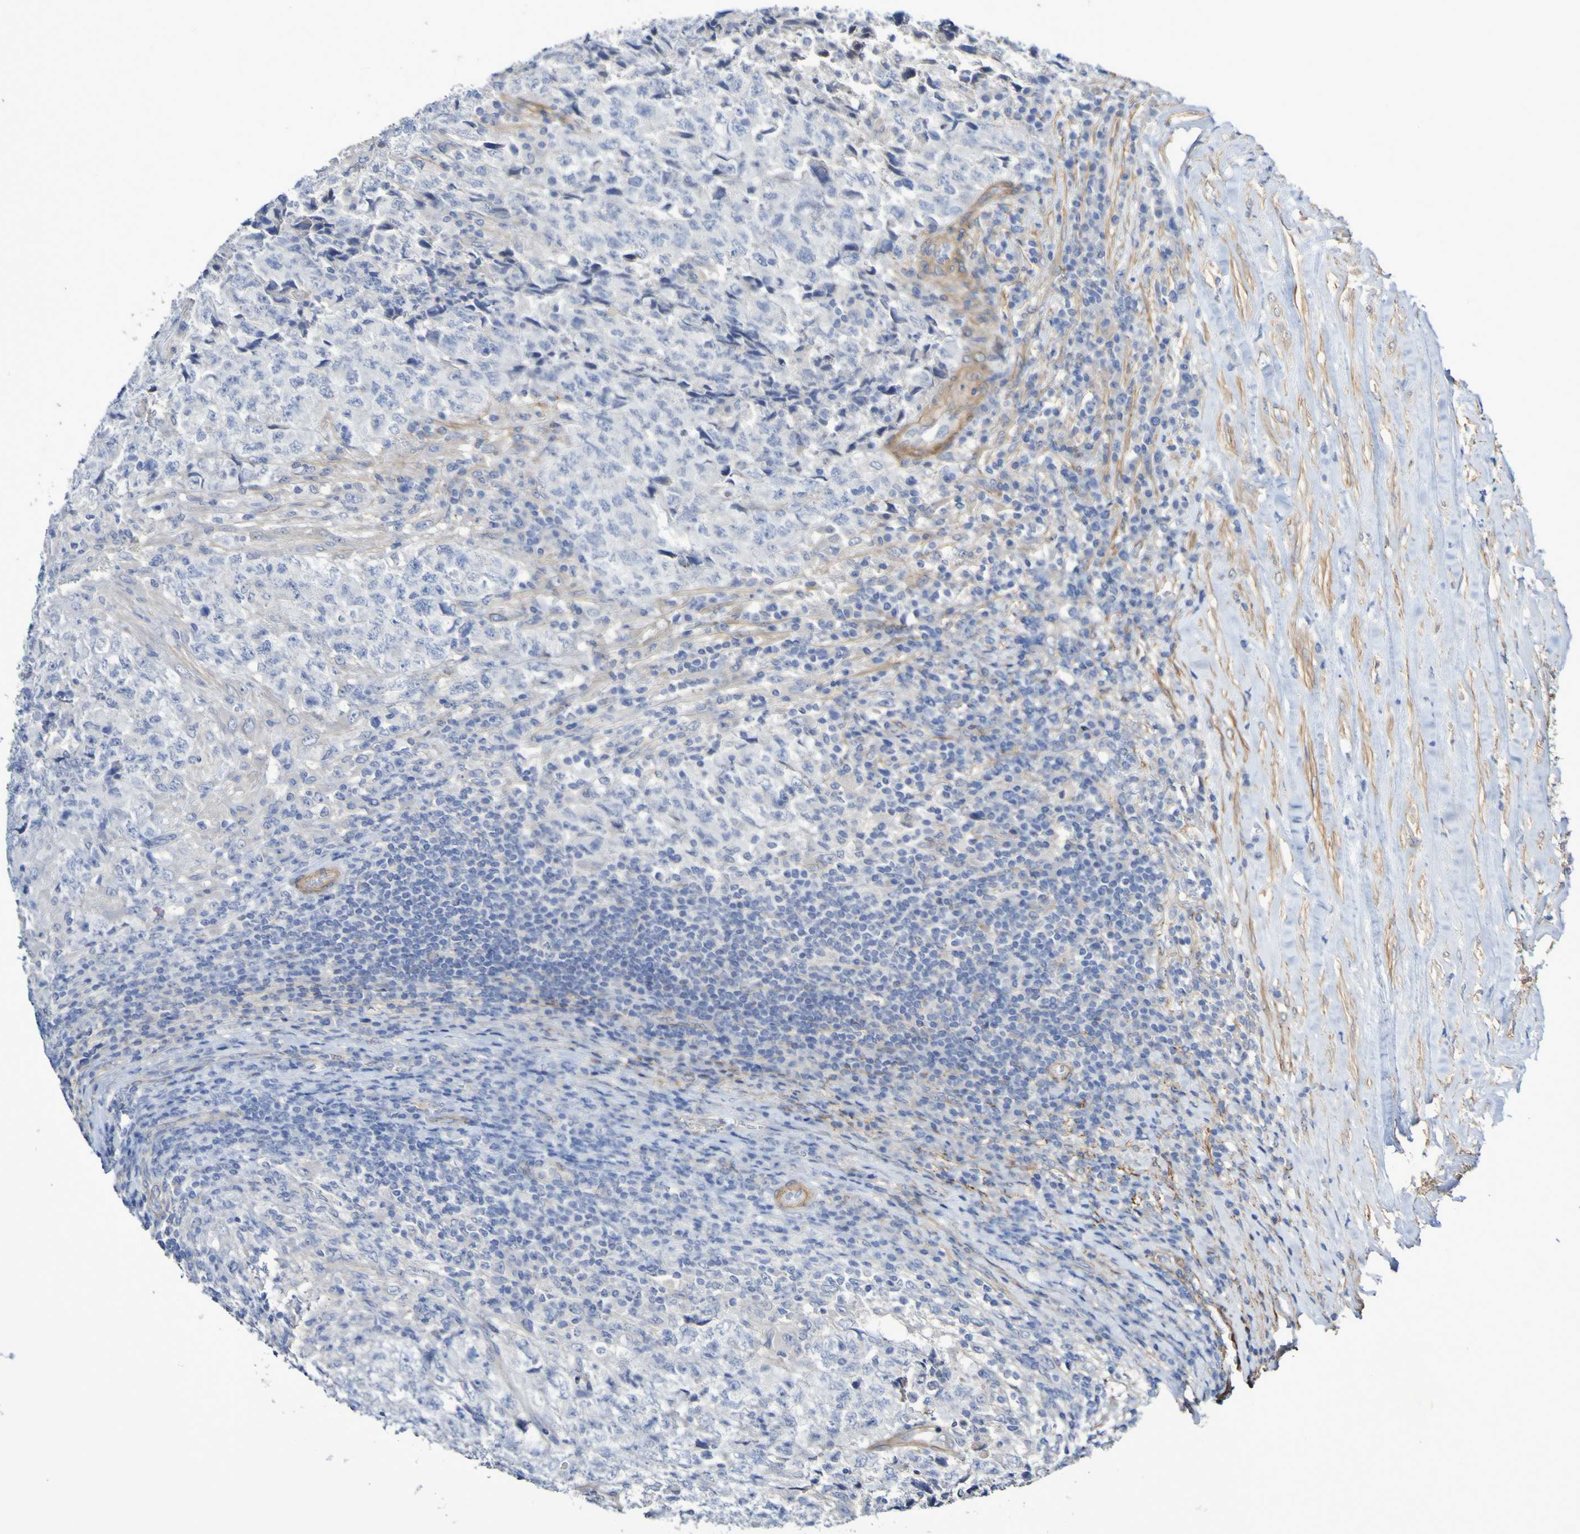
{"staining": {"intensity": "negative", "quantity": "none", "location": "none"}, "tissue": "testis cancer", "cell_type": "Tumor cells", "image_type": "cancer", "snomed": [{"axis": "morphology", "description": "Necrosis, NOS"}, {"axis": "morphology", "description": "Carcinoma, Embryonal, NOS"}, {"axis": "topography", "description": "Testis"}], "caption": "An image of testis embryonal carcinoma stained for a protein shows no brown staining in tumor cells.", "gene": "LPP", "patient": {"sex": "male", "age": 19}}